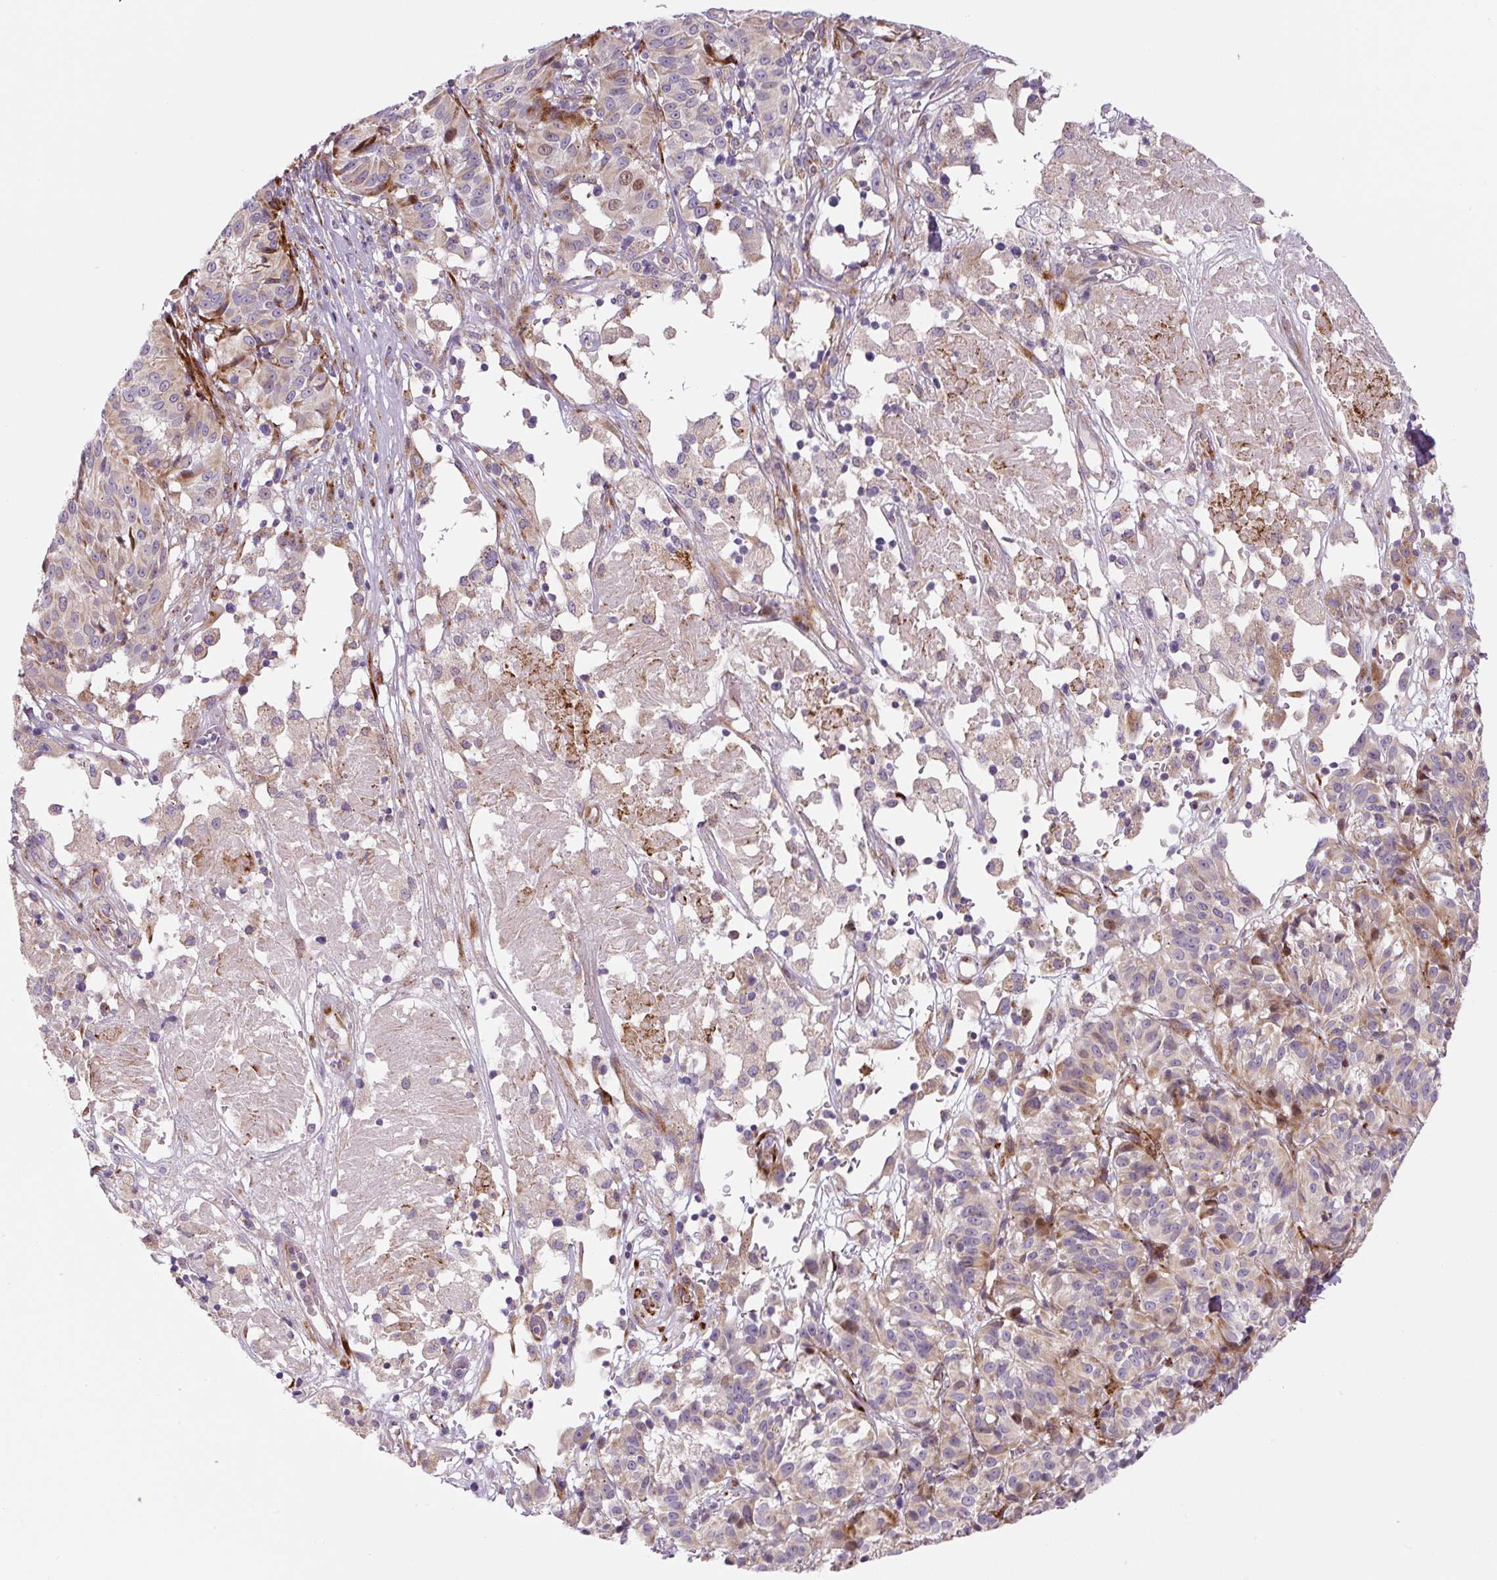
{"staining": {"intensity": "weak", "quantity": "<25%", "location": "cytoplasmic/membranous"}, "tissue": "melanoma", "cell_type": "Tumor cells", "image_type": "cancer", "snomed": [{"axis": "morphology", "description": "Malignant melanoma, NOS"}, {"axis": "topography", "description": "Skin"}], "caption": "An immunohistochemistry (IHC) micrograph of melanoma is shown. There is no staining in tumor cells of melanoma. The staining was performed using DAB (3,3'-diaminobenzidine) to visualize the protein expression in brown, while the nuclei were stained in blue with hematoxylin (Magnification: 20x).", "gene": "DISP3", "patient": {"sex": "female", "age": 72}}